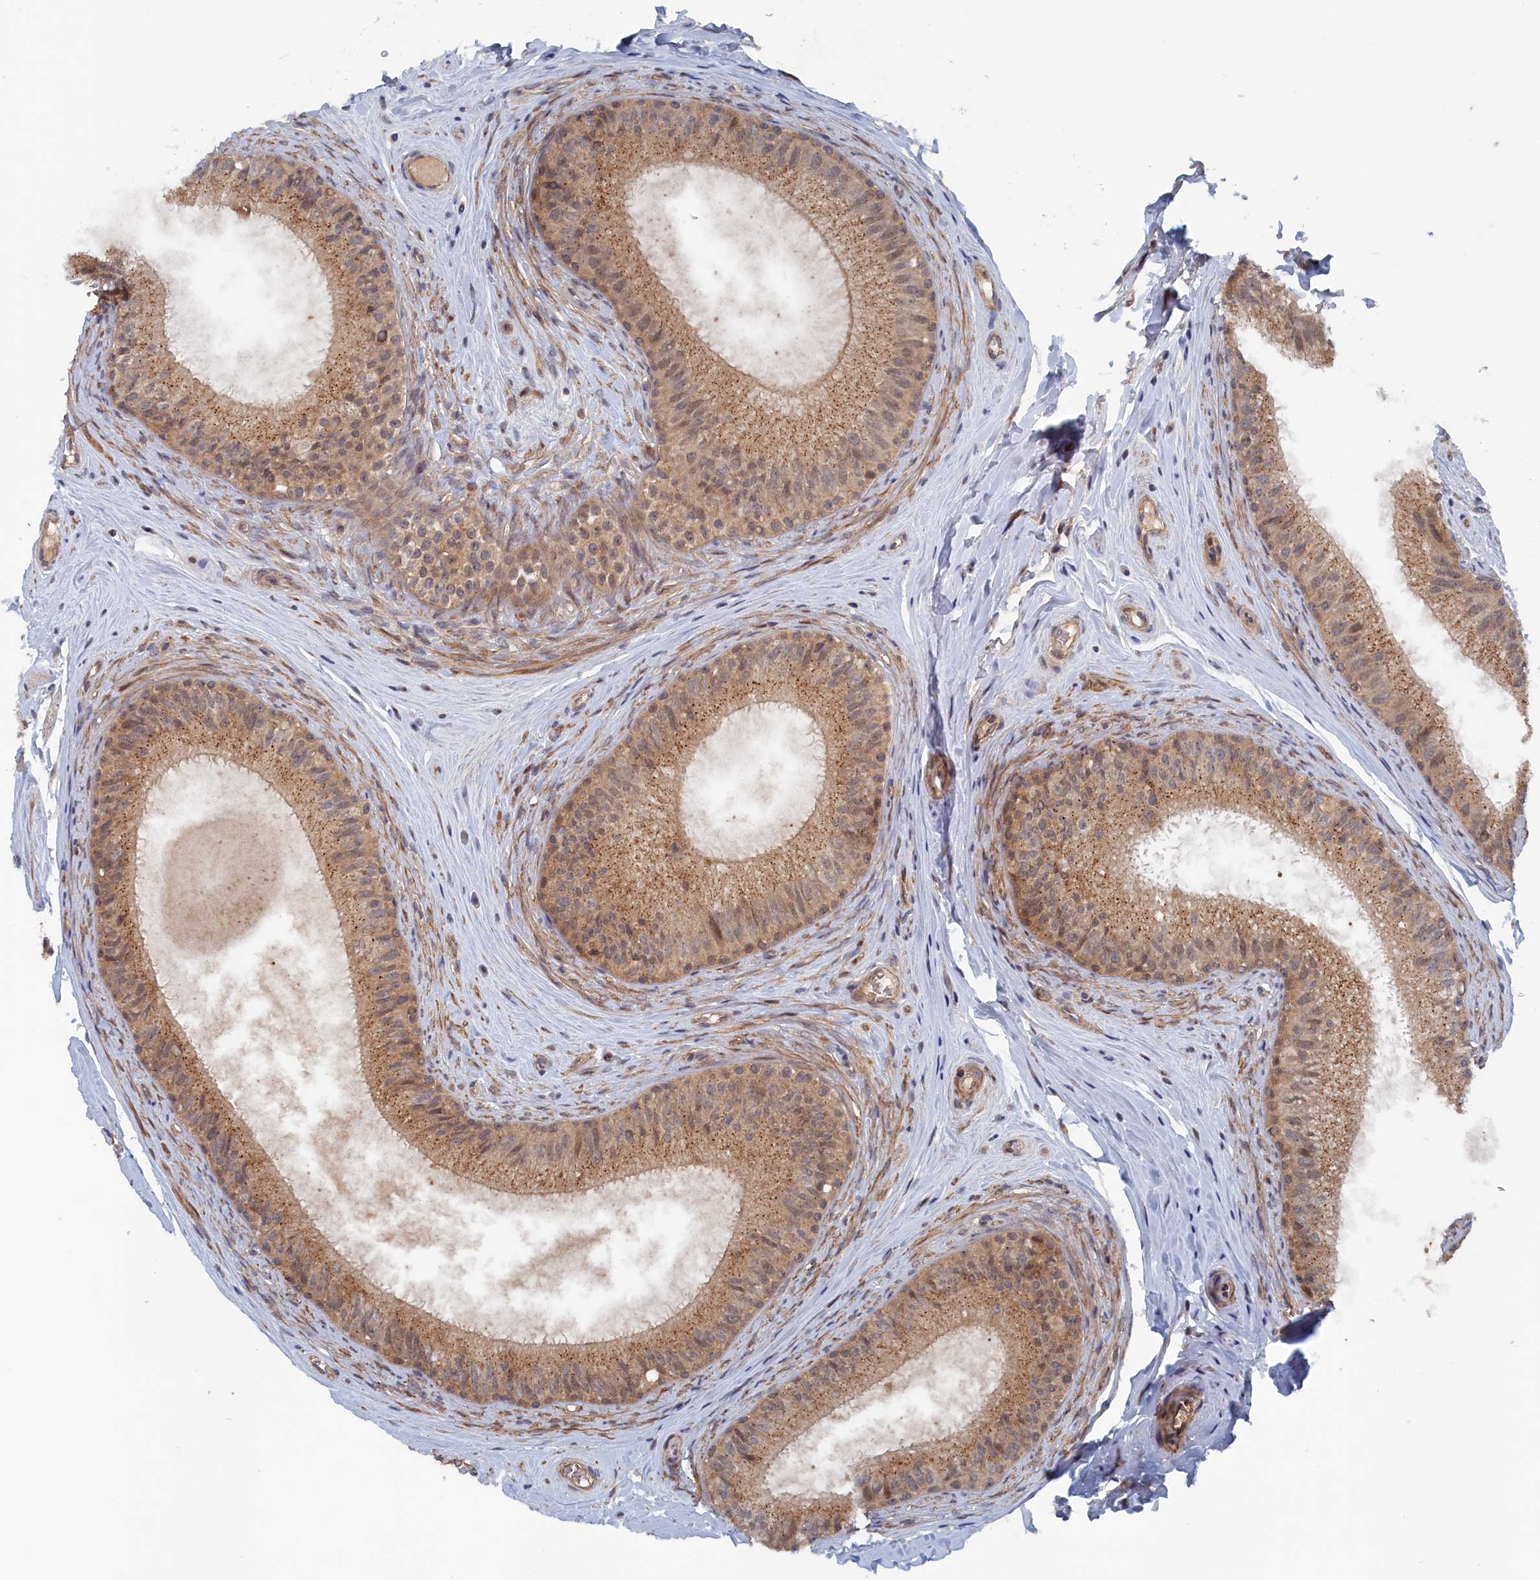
{"staining": {"intensity": "moderate", "quantity": ">75%", "location": "cytoplasmic/membranous,nuclear"}, "tissue": "epididymis", "cell_type": "Glandular cells", "image_type": "normal", "snomed": [{"axis": "morphology", "description": "Normal tissue, NOS"}, {"axis": "topography", "description": "Epididymis"}], "caption": "Epididymis stained with DAB (3,3'-diaminobenzidine) IHC shows medium levels of moderate cytoplasmic/membranous,nuclear staining in approximately >75% of glandular cells.", "gene": "ELOVL6", "patient": {"sex": "male", "age": 33}}